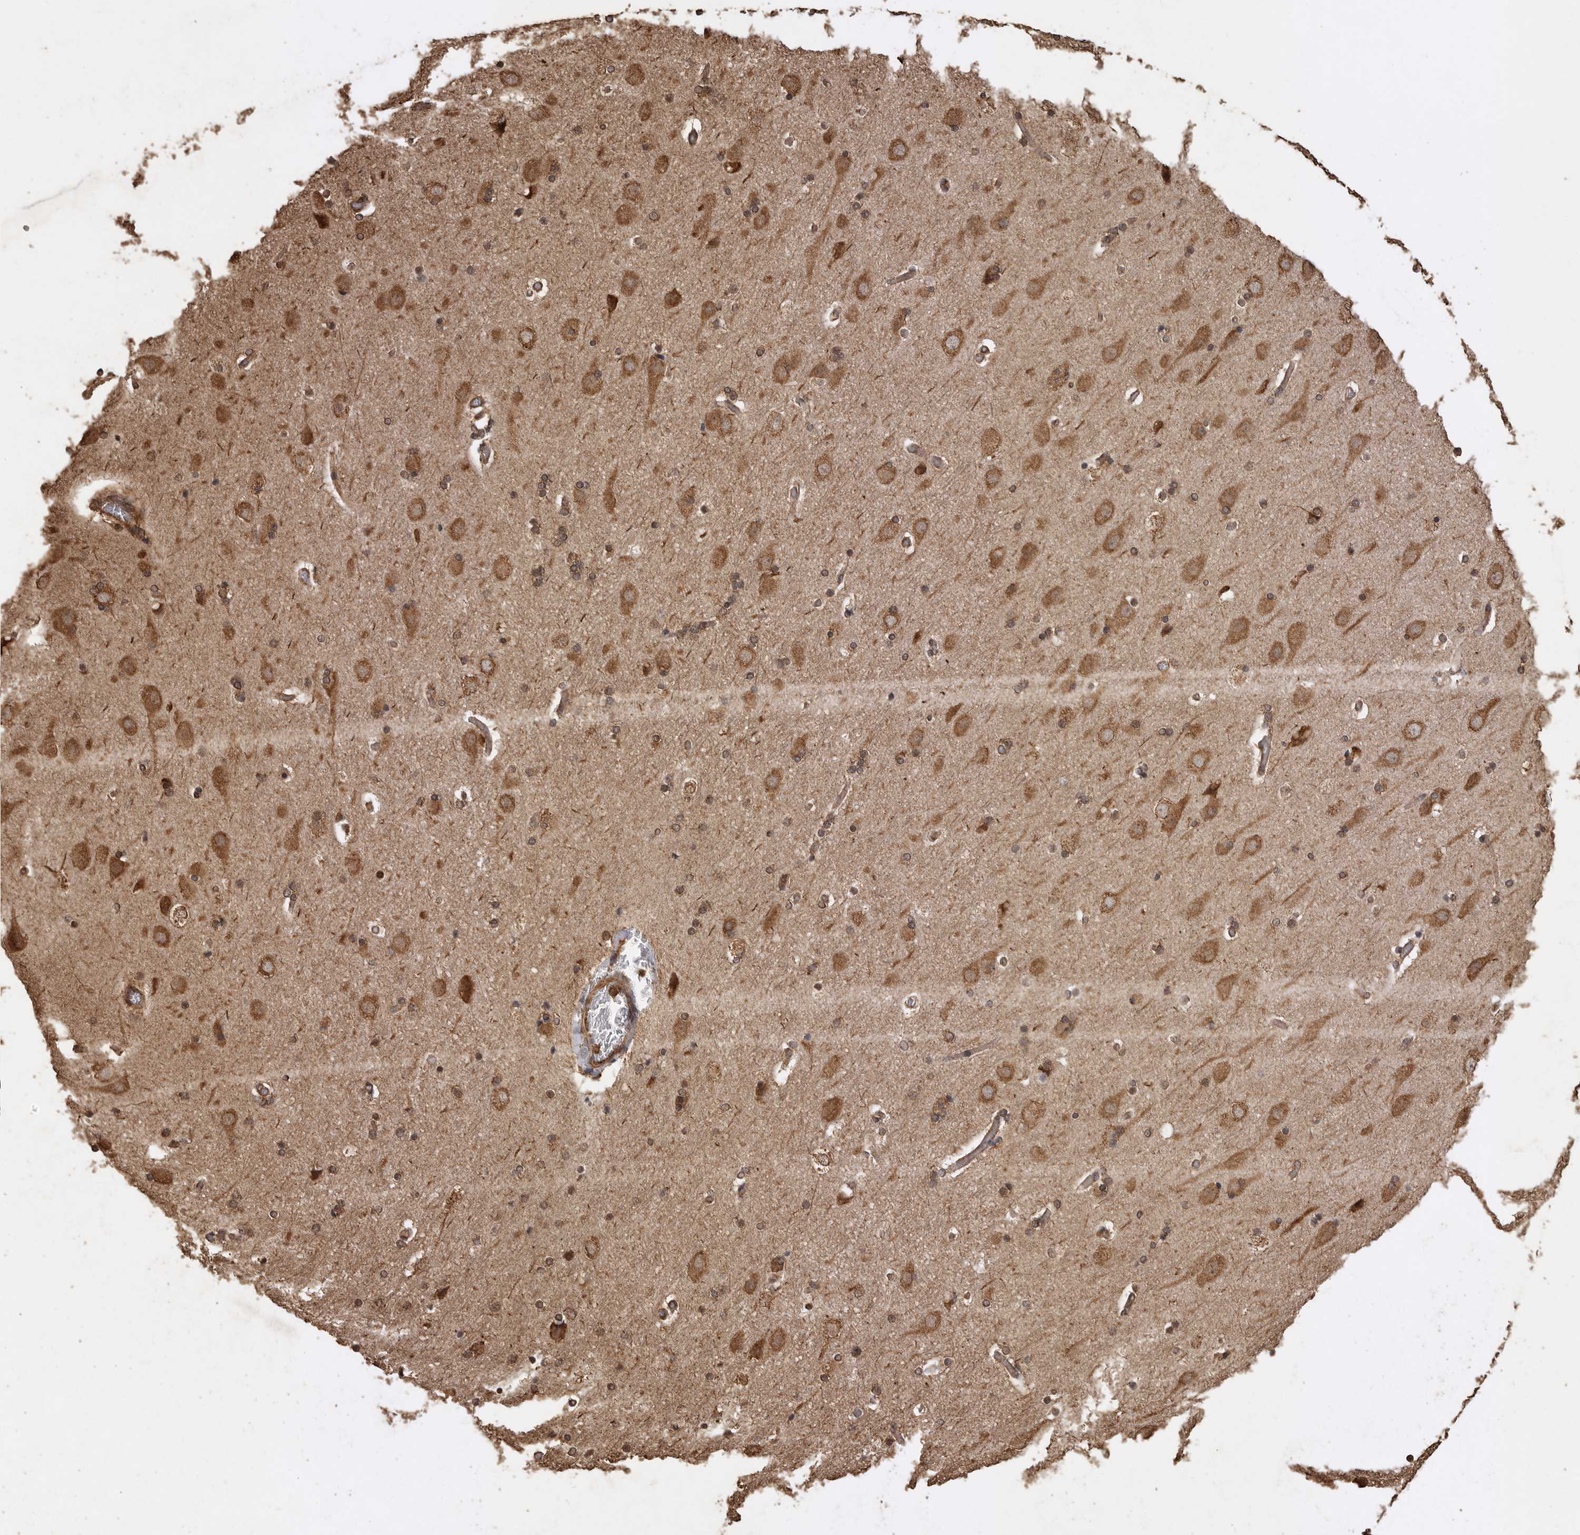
{"staining": {"intensity": "weak", "quantity": ">75%", "location": "cytoplasmic/membranous"}, "tissue": "cerebral cortex", "cell_type": "Endothelial cells", "image_type": "normal", "snomed": [{"axis": "morphology", "description": "Normal tissue, NOS"}, {"axis": "topography", "description": "Cerebral cortex"}], "caption": "Weak cytoplasmic/membranous positivity for a protein is appreciated in approximately >75% of endothelial cells of benign cerebral cortex using immunohistochemistry (IHC).", "gene": "PINK1", "patient": {"sex": "male", "age": 57}}